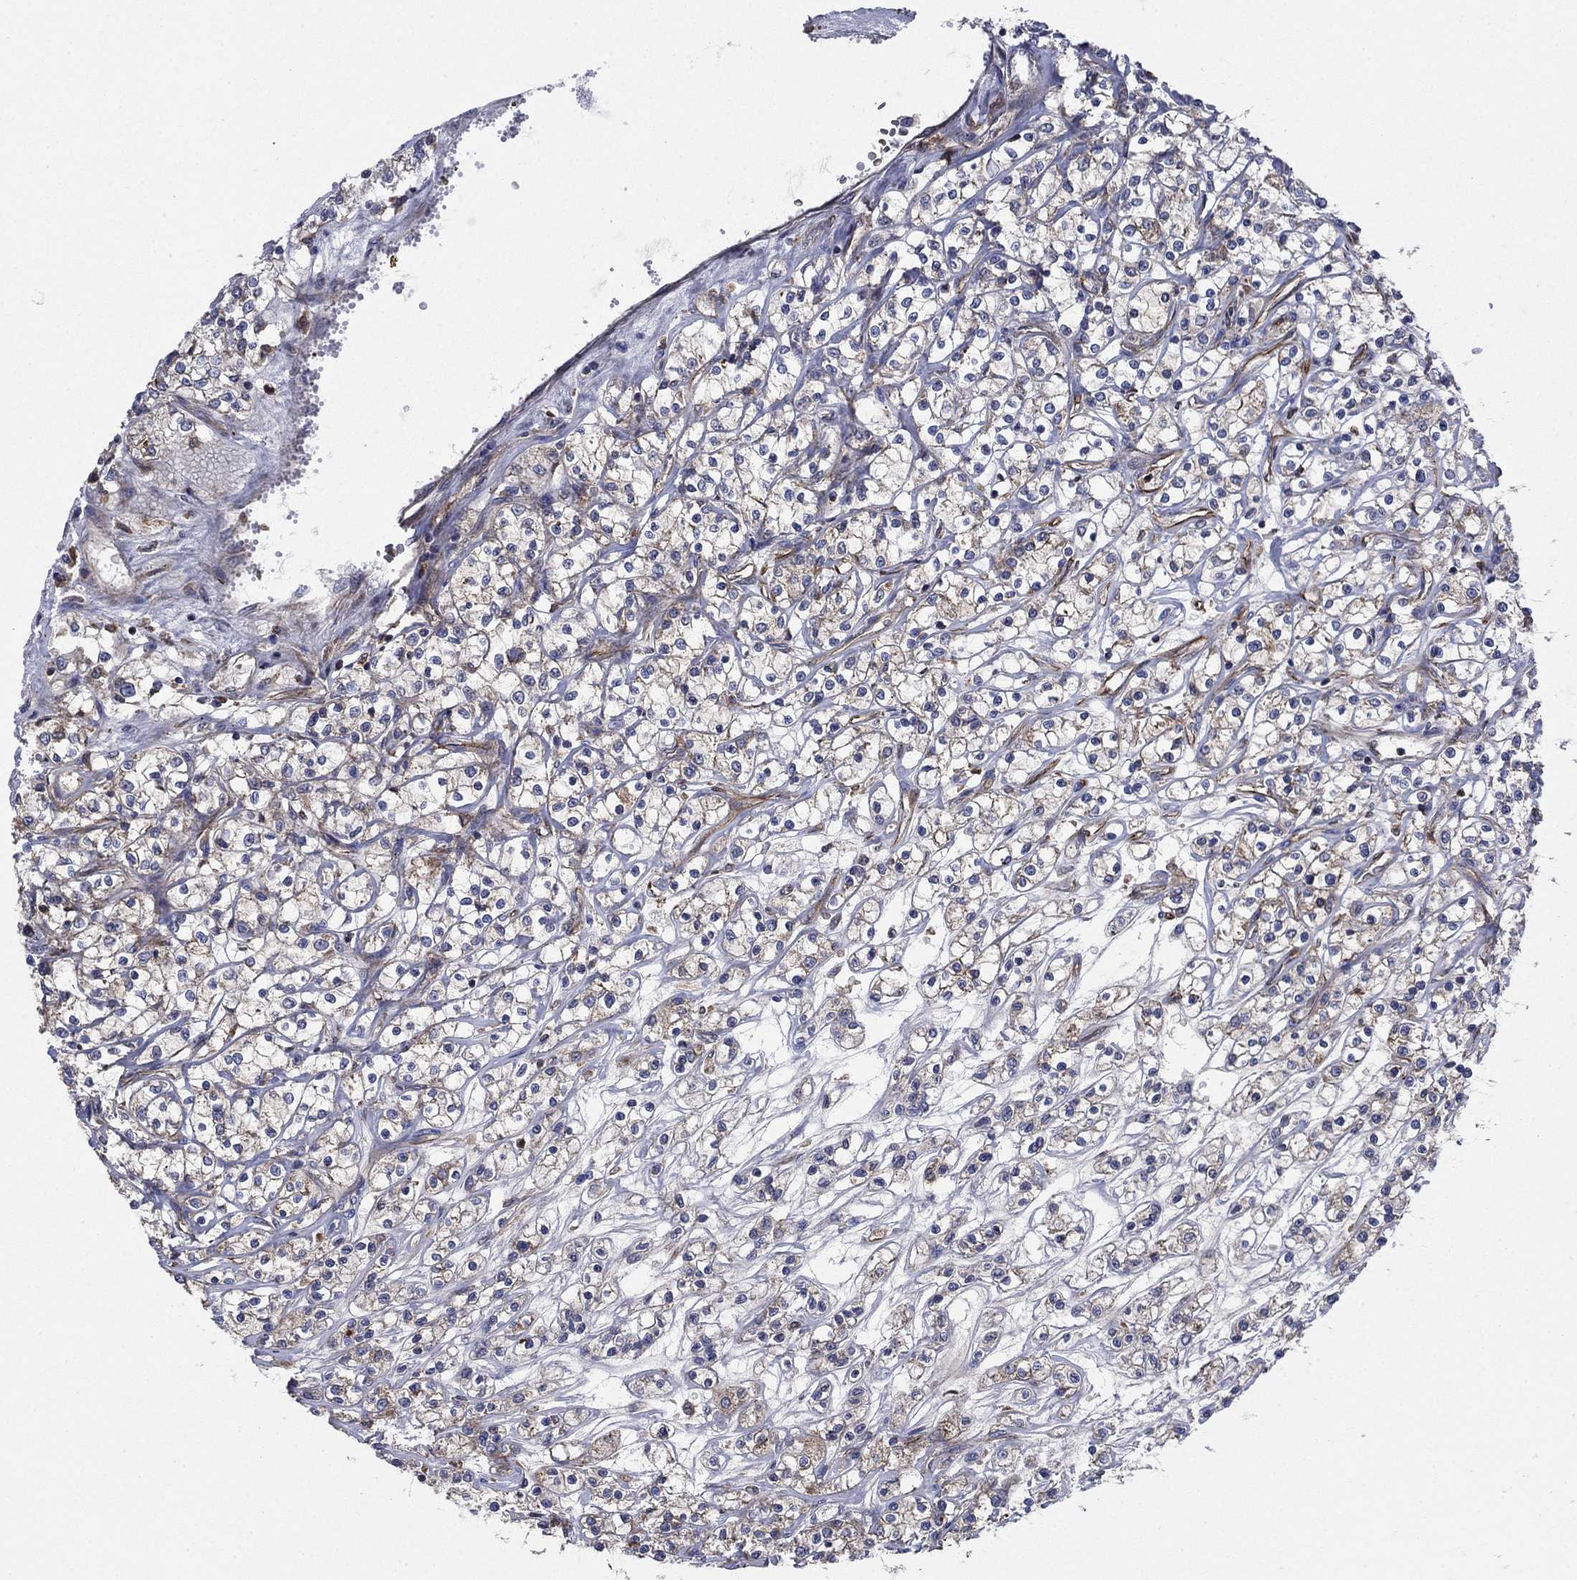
{"staining": {"intensity": "moderate", "quantity": "<25%", "location": "cytoplasmic/membranous"}, "tissue": "renal cancer", "cell_type": "Tumor cells", "image_type": "cancer", "snomed": [{"axis": "morphology", "description": "Adenocarcinoma, NOS"}, {"axis": "topography", "description": "Kidney"}], "caption": "Protein expression by immunohistochemistry demonstrates moderate cytoplasmic/membranous expression in about <25% of tumor cells in adenocarcinoma (renal).", "gene": "RNF19B", "patient": {"sex": "female", "age": 59}}